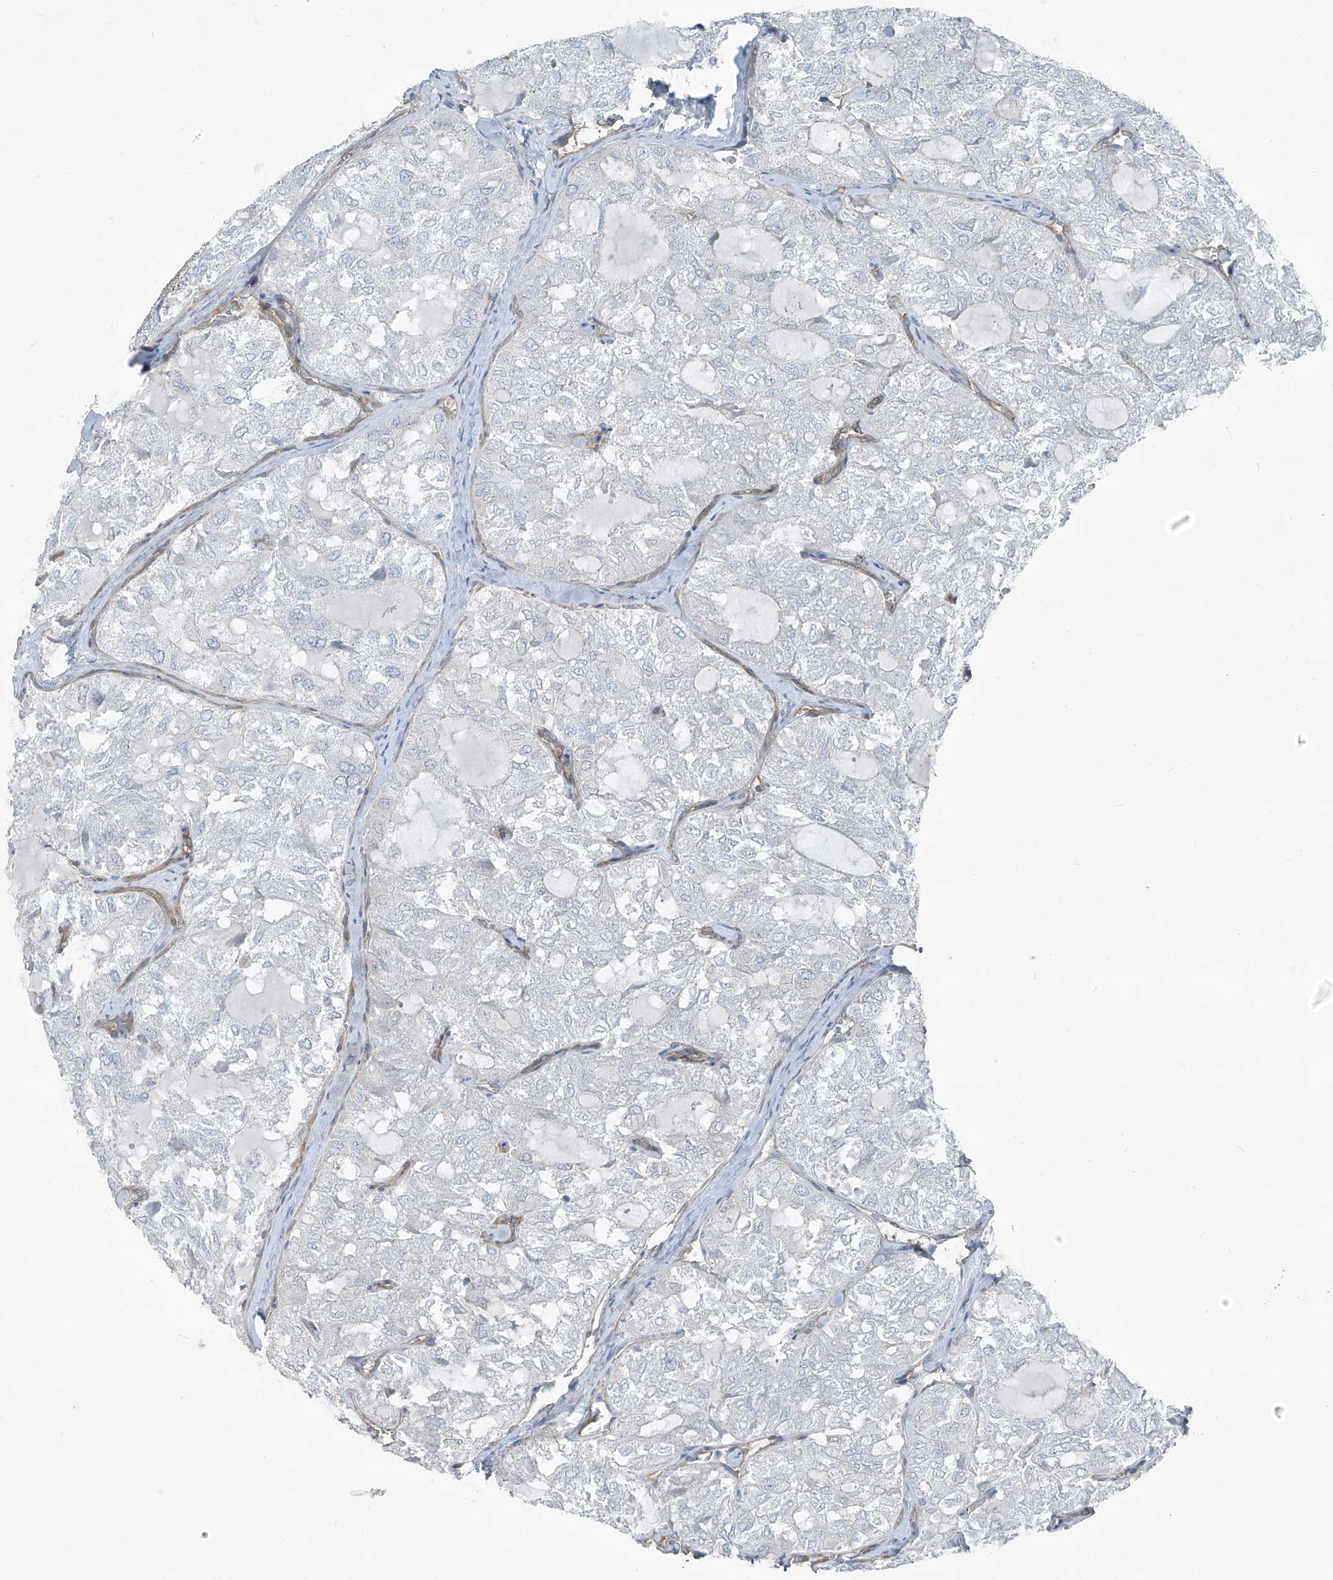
{"staining": {"intensity": "negative", "quantity": "none", "location": "none"}, "tissue": "thyroid cancer", "cell_type": "Tumor cells", "image_type": "cancer", "snomed": [{"axis": "morphology", "description": "Follicular adenoma carcinoma, NOS"}, {"axis": "topography", "description": "Thyroid gland"}], "caption": "Immunohistochemistry (IHC) of human thyroid cancer exhibits no staining in tumor cells.", "gene": "TNS2", "patient": {"sex": "male", "age": 75}}